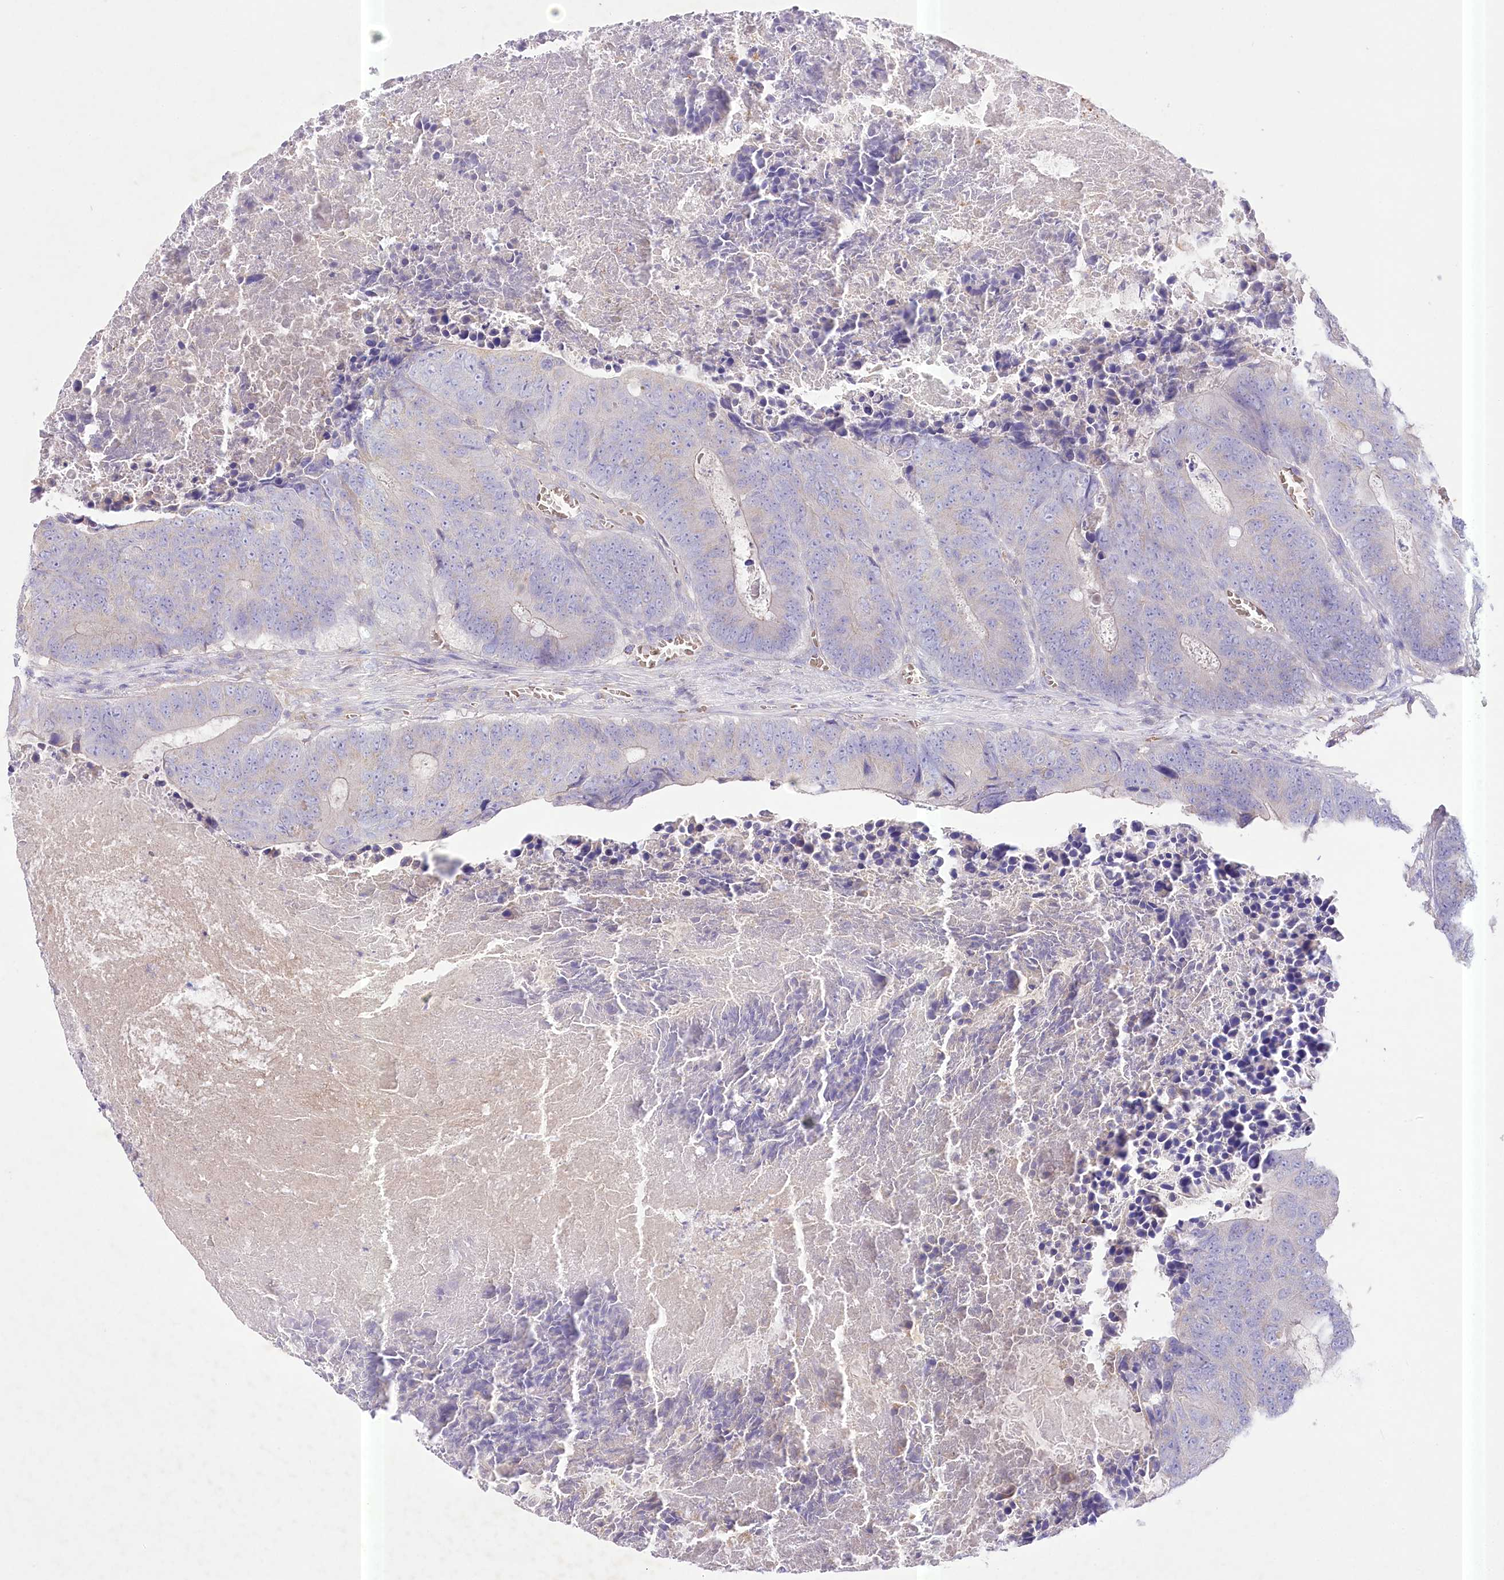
{"staining": {"intensity": "negative", "quantity": "none", "location": "none"}, "tissue": "colorectal cancer", "cell_type": "Tumor cells", "image_type": "cancer", "snomed": [{"axis": "morphology", "description": "Adenocarcinoma, NOS"}, {"axis": "topography", "description": "Colon"}], "caption": "High power microscopy micrograph of an IHC histopathology image of colorectal cancer, revealing no significant positivity in tumor cells. (Immunohistochemistry, brightfield microscopy, high magnification).", "gene": "PRSS53", "patient": {"sex": "male", "age": 87}}